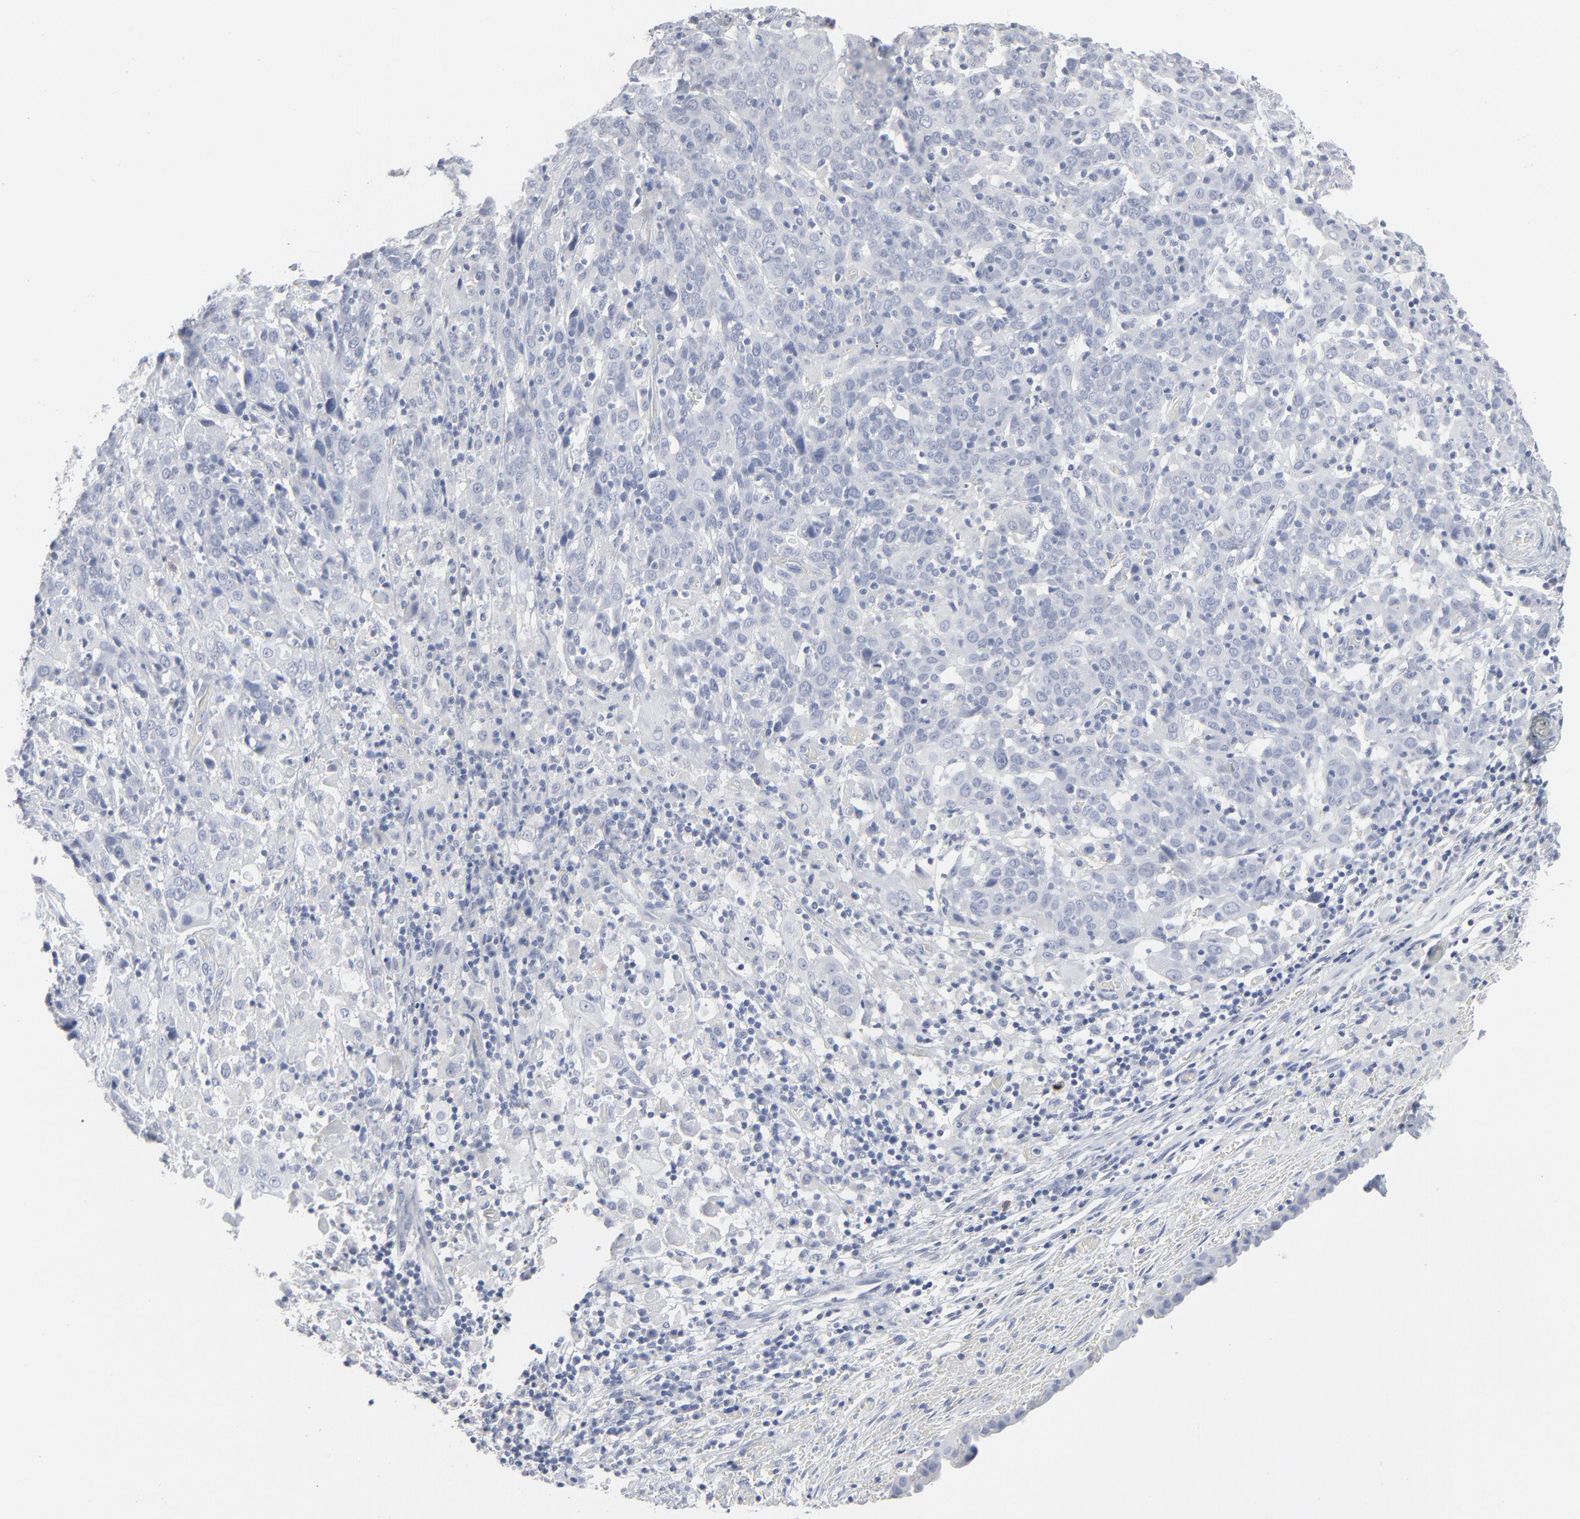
{"staining": {"intensity": "negative", "quantity": "none", "location": "none"}, "tissue": "cervical cancer", "cell_type": "Tumor cells", "image_type": "cancer", "snomed": [{"axis": "morphology", "description": "Normal tissue, NOS"}, {"axis": "morphology", "description": "Squamous cell carcinoma, NOS"}, {"axis": "topography", "description": "Cervix"}], "caption": "Immunohistochemistry (IHC) of human cervical squamous cell carcinoma displays no positivity in tumor cells. (DAB immunohistochemistry (IHC) visualized using brightfield microscopy, high magnification).", "gene": "PAGE1", "patient": {"sex": "female", "age": 67}}